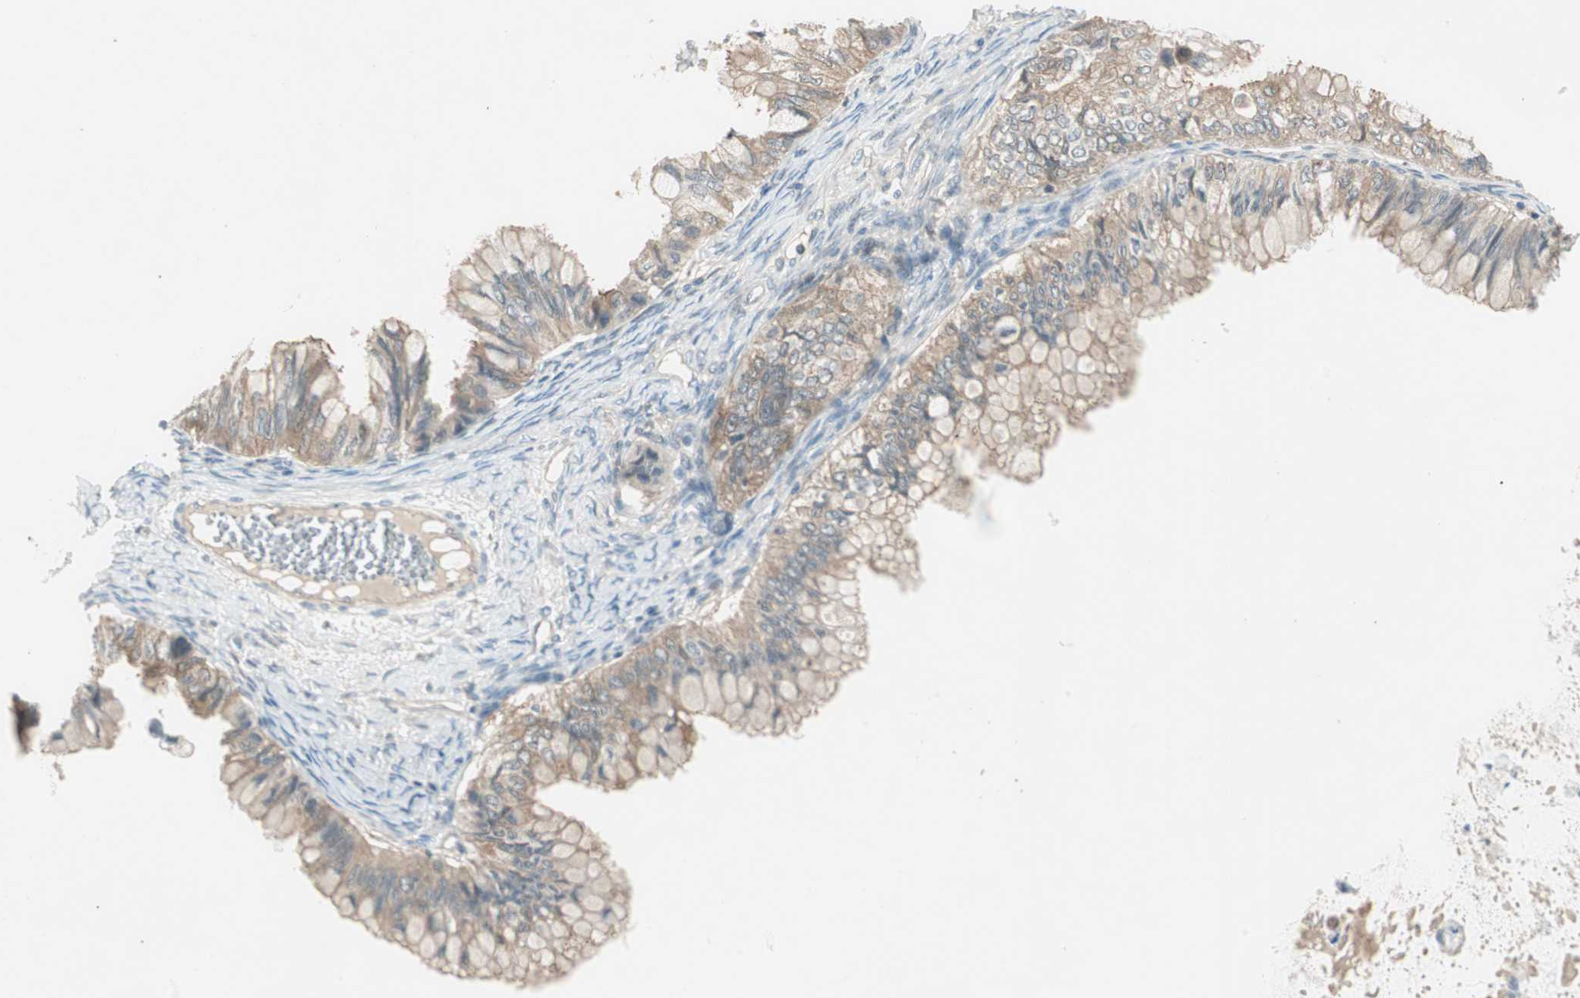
{"staining": {"intensity": "weak", "quantity": ">75%", "location": "cytoplasmic/membranous"}, "tissue": "ovarian cancer", "cell_type": "Tumor cells", "image_type": "cancer", "snomed": [{"axis": "morphology", "description": "Cystadenocarcinoma, mucinous, NOS"}, {"axis": "topography", "description": "Ovary"}], "caption": "High-power microscopy captured an immunohistochemistry (IHC) photomicrograph of mucinous cystadenocarcinoma (ovarian), revealing weak cytoplasmic/membranous staining in about >75% of tumor cells.", "gene": "NCLN", "patient": {"sex": "female", "age": 80}}